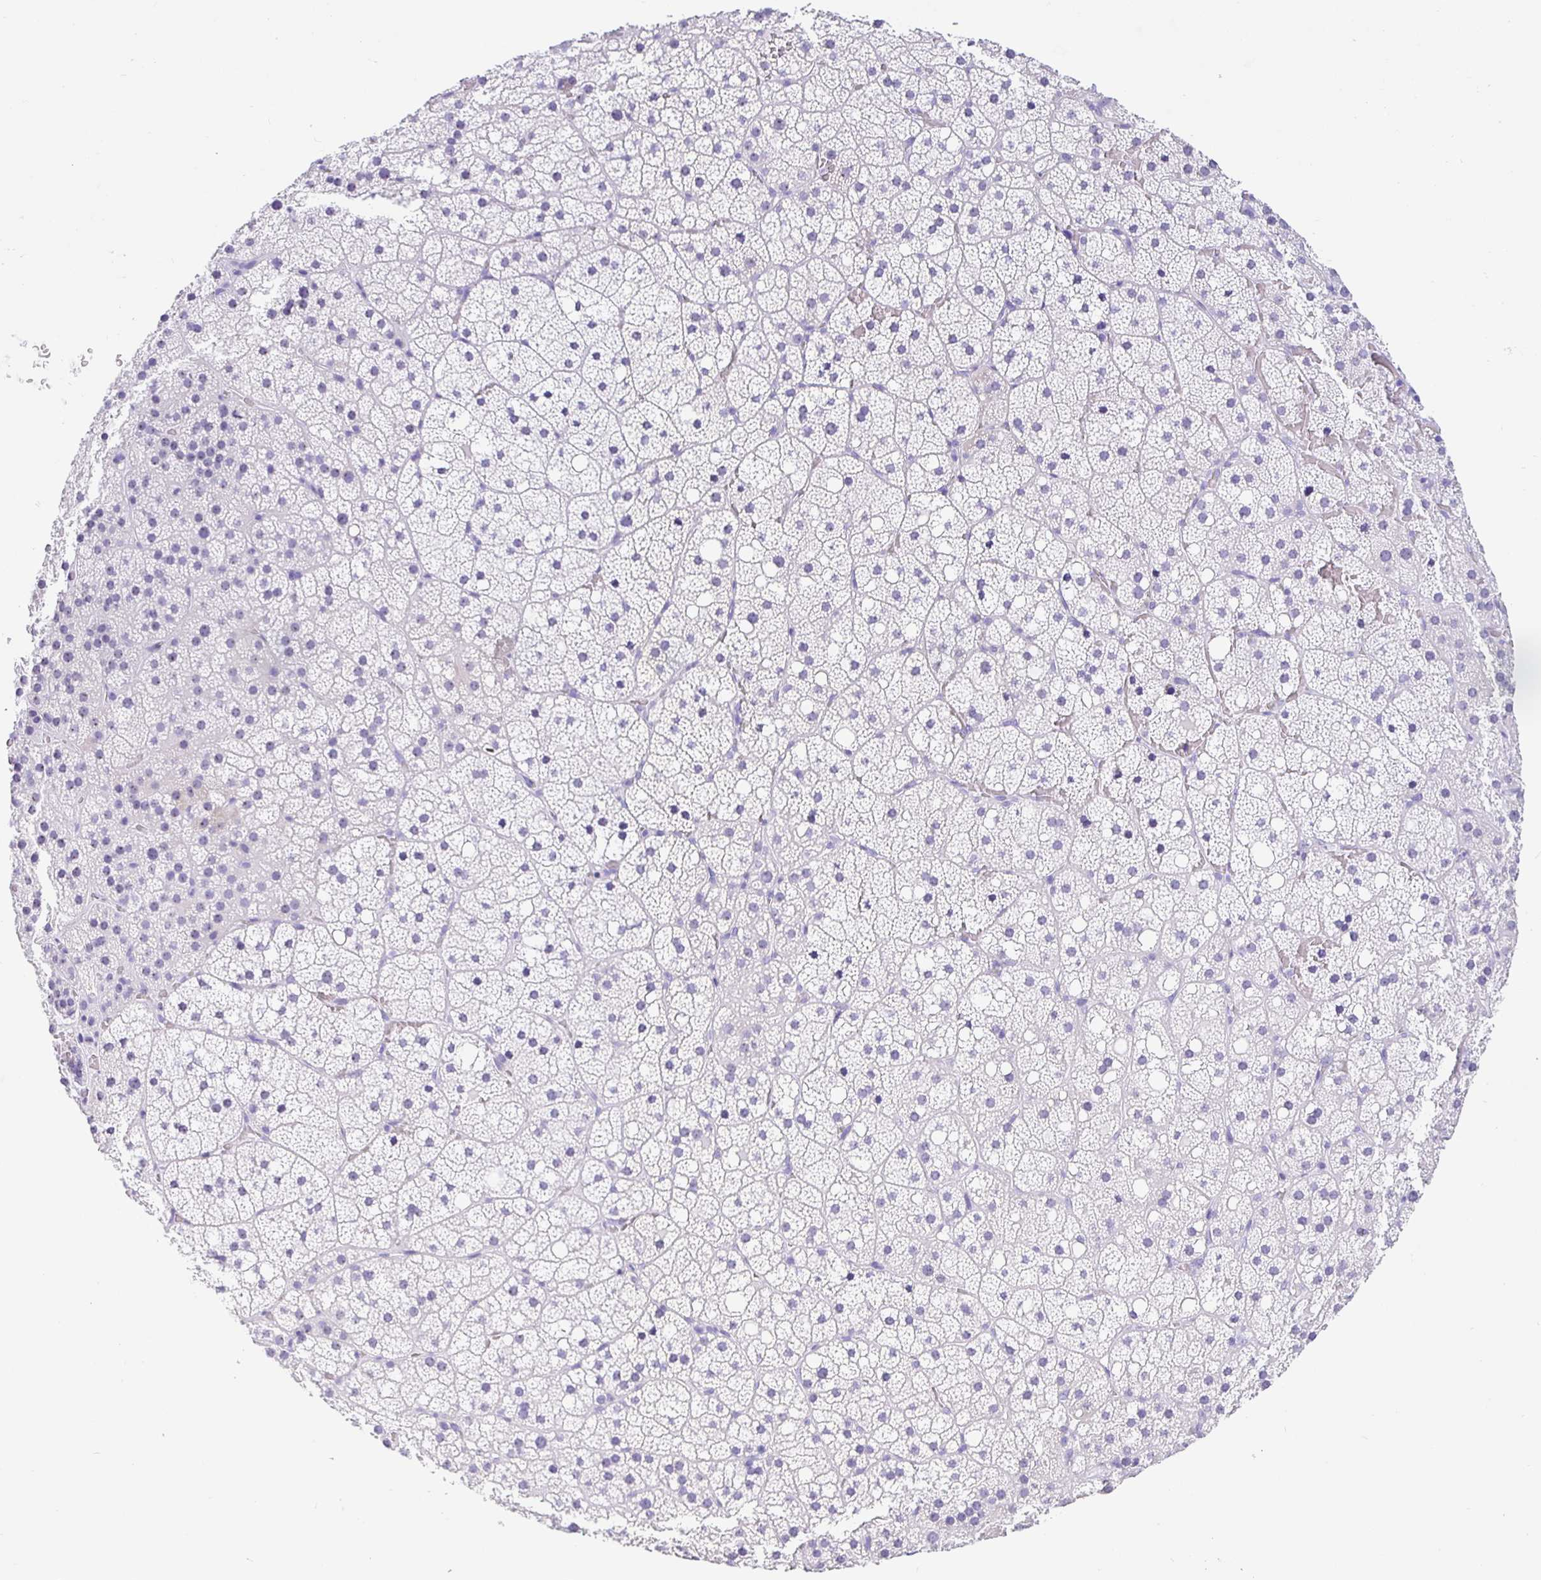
{"staining": {"intensity": "negative", "quantity": "none", "location": "none"}, "tissue": "adrenal gland", "cell_type": "Glandular cells", "image_type": "normal", "snomed": [{"axis": "morphology", "description": "Normal tissue, NOS"}, {"axis": "topography", "description": "Adrenal gland"}], "caption": "Histopathology image shows no significant protein positivity in glandular cells of normal adrenal gland.", "gene": "PRAMEF18", "patient": {"sex": "male", "age": 53}}